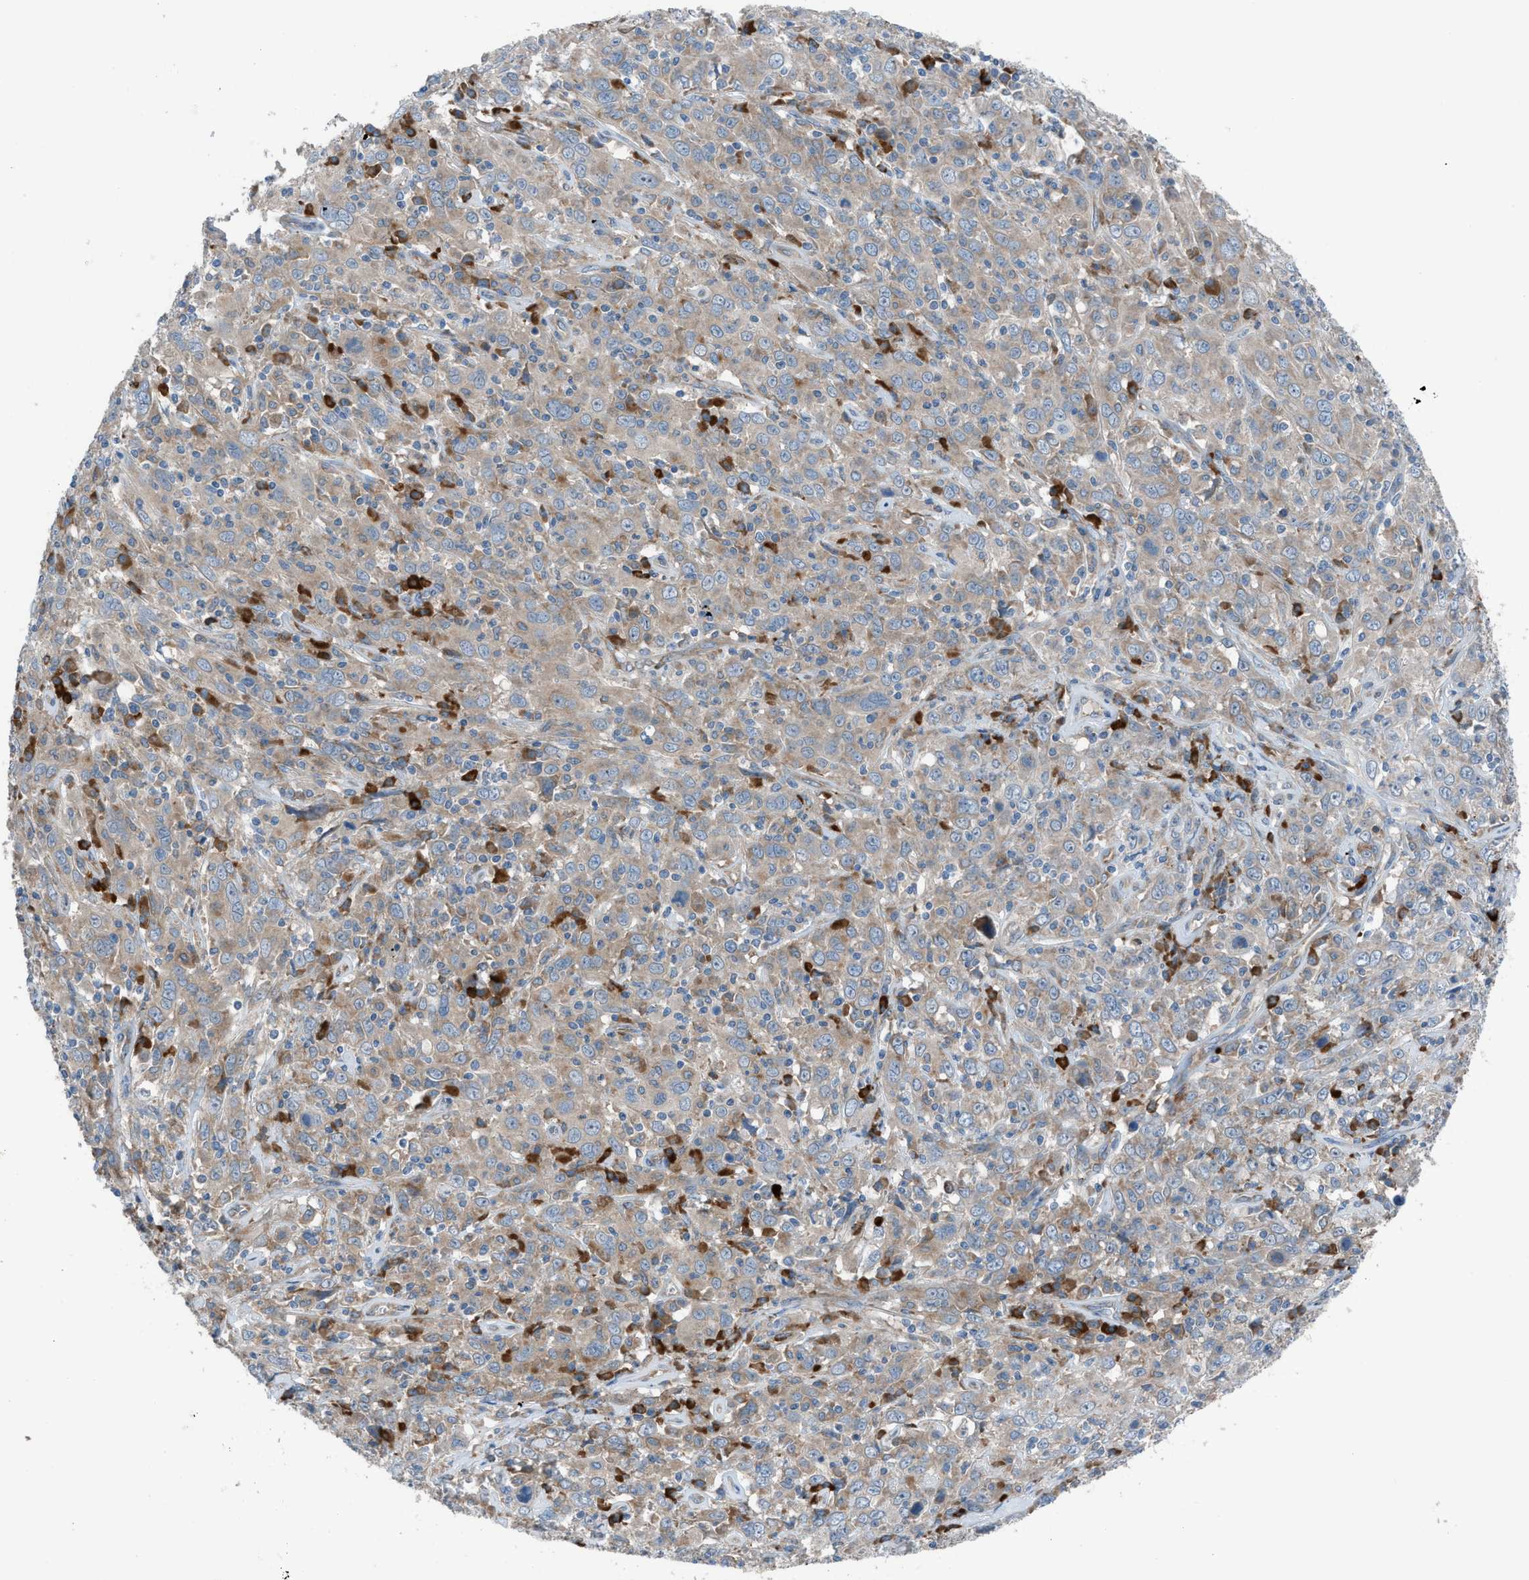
{"staining": {"intensity": "weak", "quantity": ">75%", "location": "cytoplasmic/membranous"}, "tissue": "cervical cancer", "cell_type": "Tumor cells", "image_type": "cancer", "snomed": [{"axis": "morphology", "description": "Squamous cell carcinoma, NOS"}, {"axis": "topography", "description": "Cervix"}], "caption": "DAB (3,3'-diaminobenzidine) immunohistochemical staining of squamous cell carcinoma (cervical) shows weak cytoplasmic/membranous protein staining in approximately >75% of tumor cells.", "gene": "HEG1", "patient": {"sex": "female", "age": 46}}